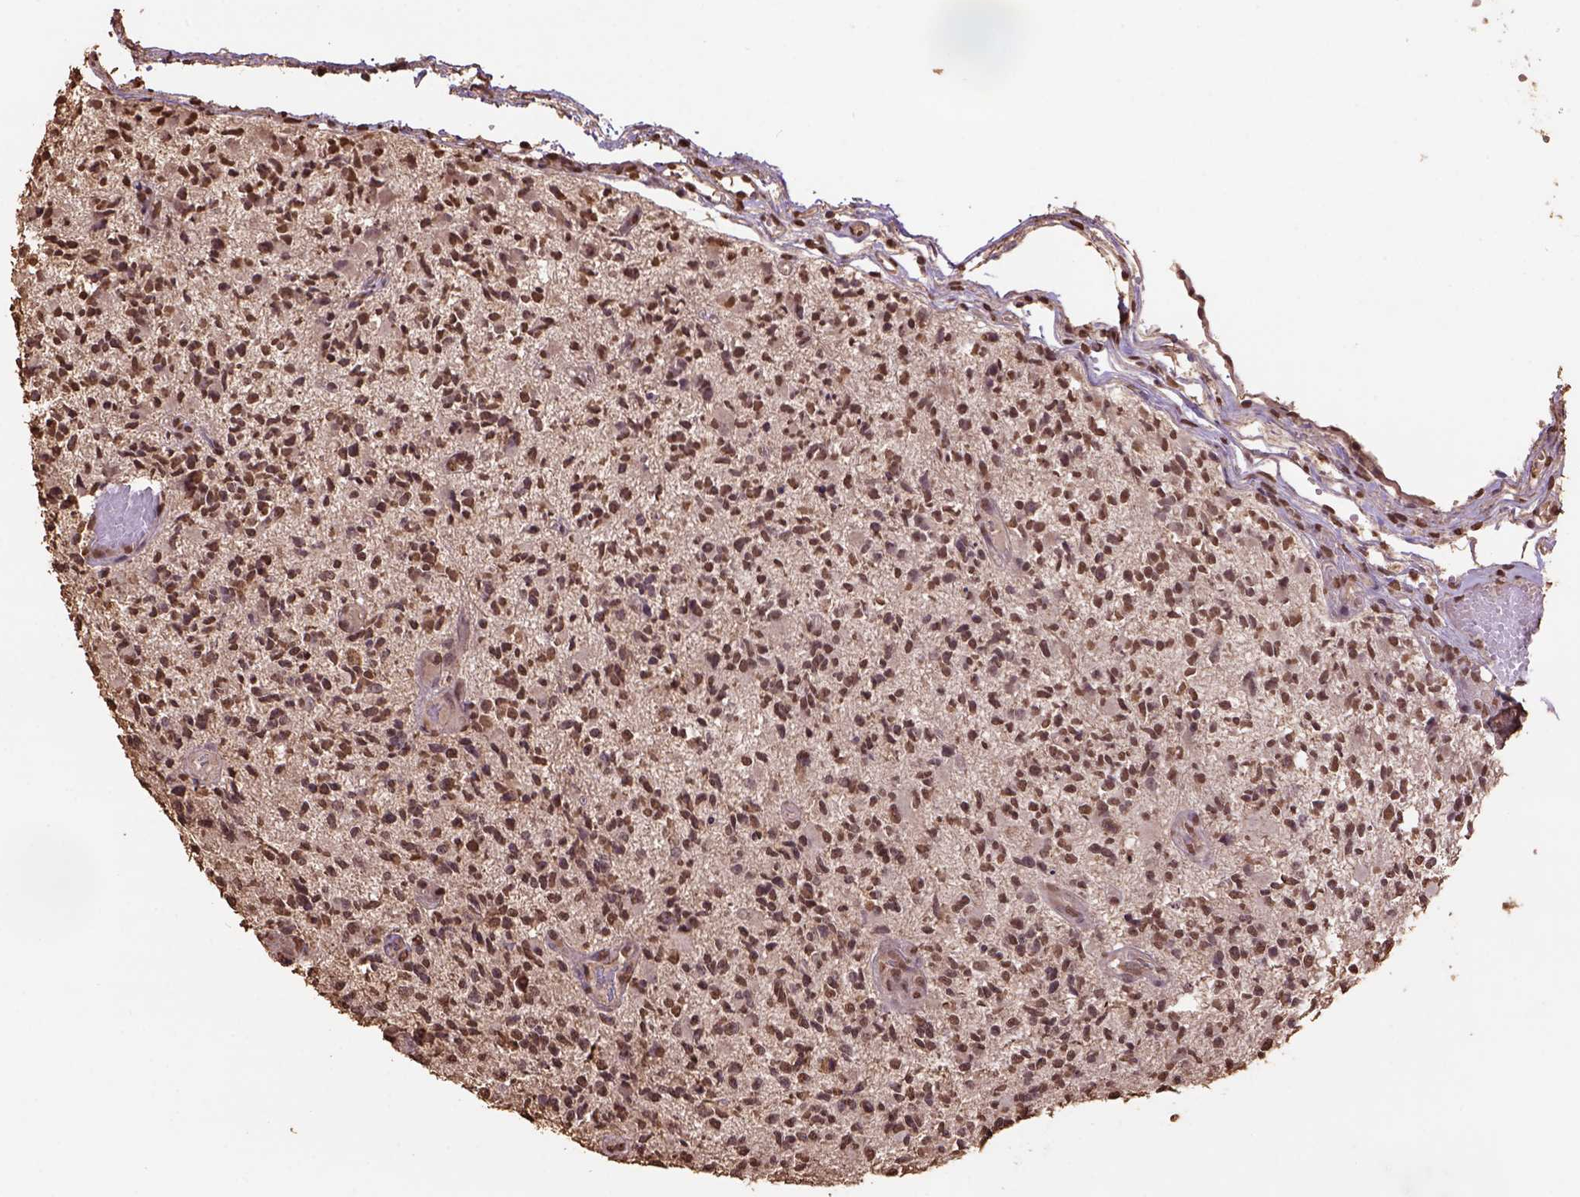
{"staining": {"intensity": "moderate", "quantity": ">75%", "location": "nuclear"}, "tissue": "glioma", "cell_type": "Tumor cells", "image_type": "cancer", "snomed": [{"axis": "morphology", "description": "Glioma, malignant, High grade"}, {"axis": "topography", "description": "Brain"}], "caption": "Immunohistochemical staining of glioma displays moderate nuclear protein expression in approximately >75% of tumor cells.", "gene": "CSTF2T", "patient": {"sex": "female", "age": 63}}